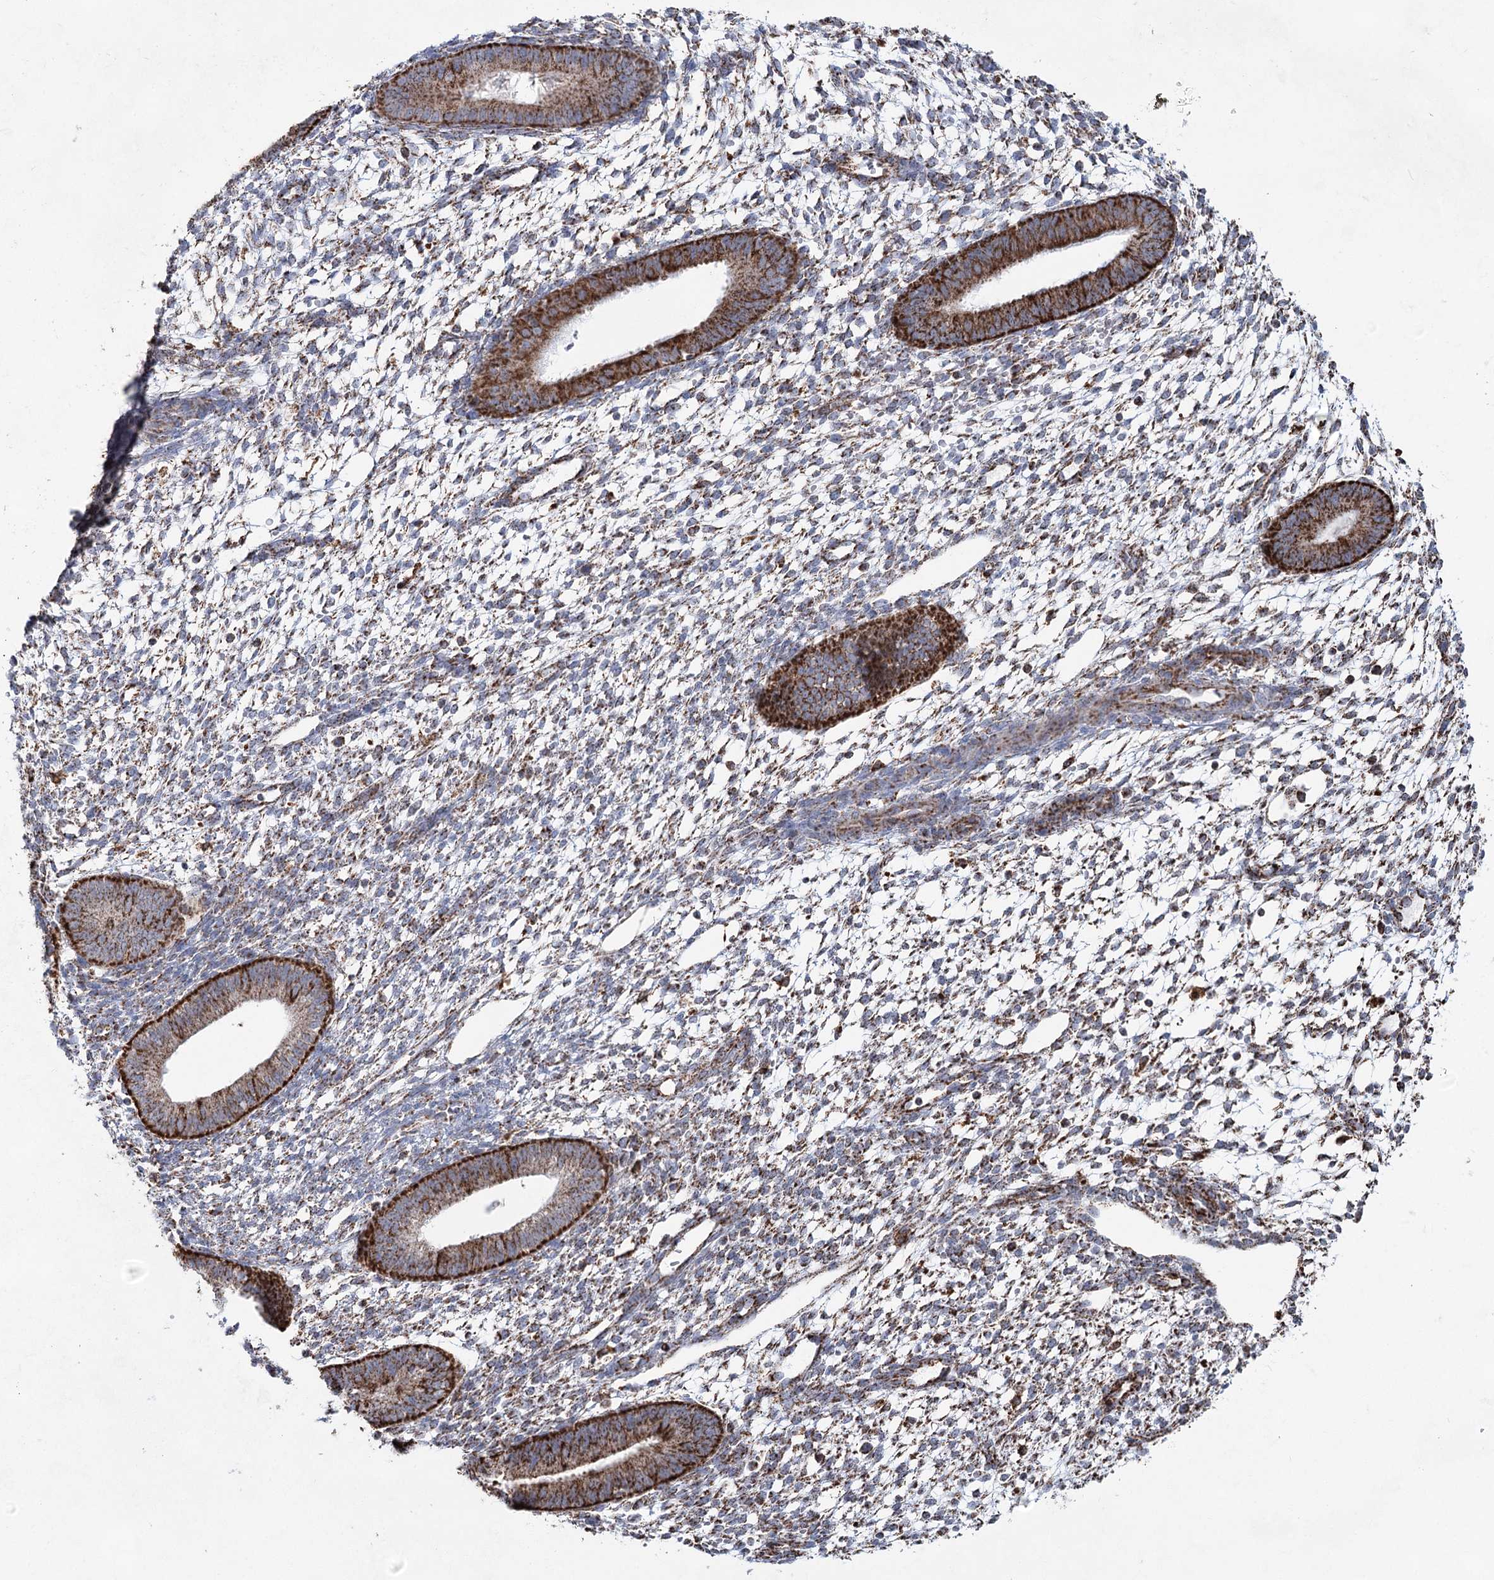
{"staining": {"intensity": "moderate", "quantity": "<25%", "location": "cytoplasmic/membranous"}, "tissue": "endometrium", "cell_type": "Cells in endometrial stroma", "image_type": "normal", "snomed": [{"axis": "morphology", "description": "Normal tissue, NOS"}, {"axis": "topography", "description": "Endometrium"}], "caption": "Immunohistochemistry (IHC) staining of unremarkable endometrium, which displays low levels of moderate cytoplasmic/membranous expression in approximately <25% of cells in endometrial stroma indicating moderate cytoplasmic/membranous protein staining. The staining was performed using DAB (brown) for protein detection and nuclei were counterstained in hematoxylin (blue).", "gene": "CWF19L1", "patient": {"sex": "female", "age": 46}}